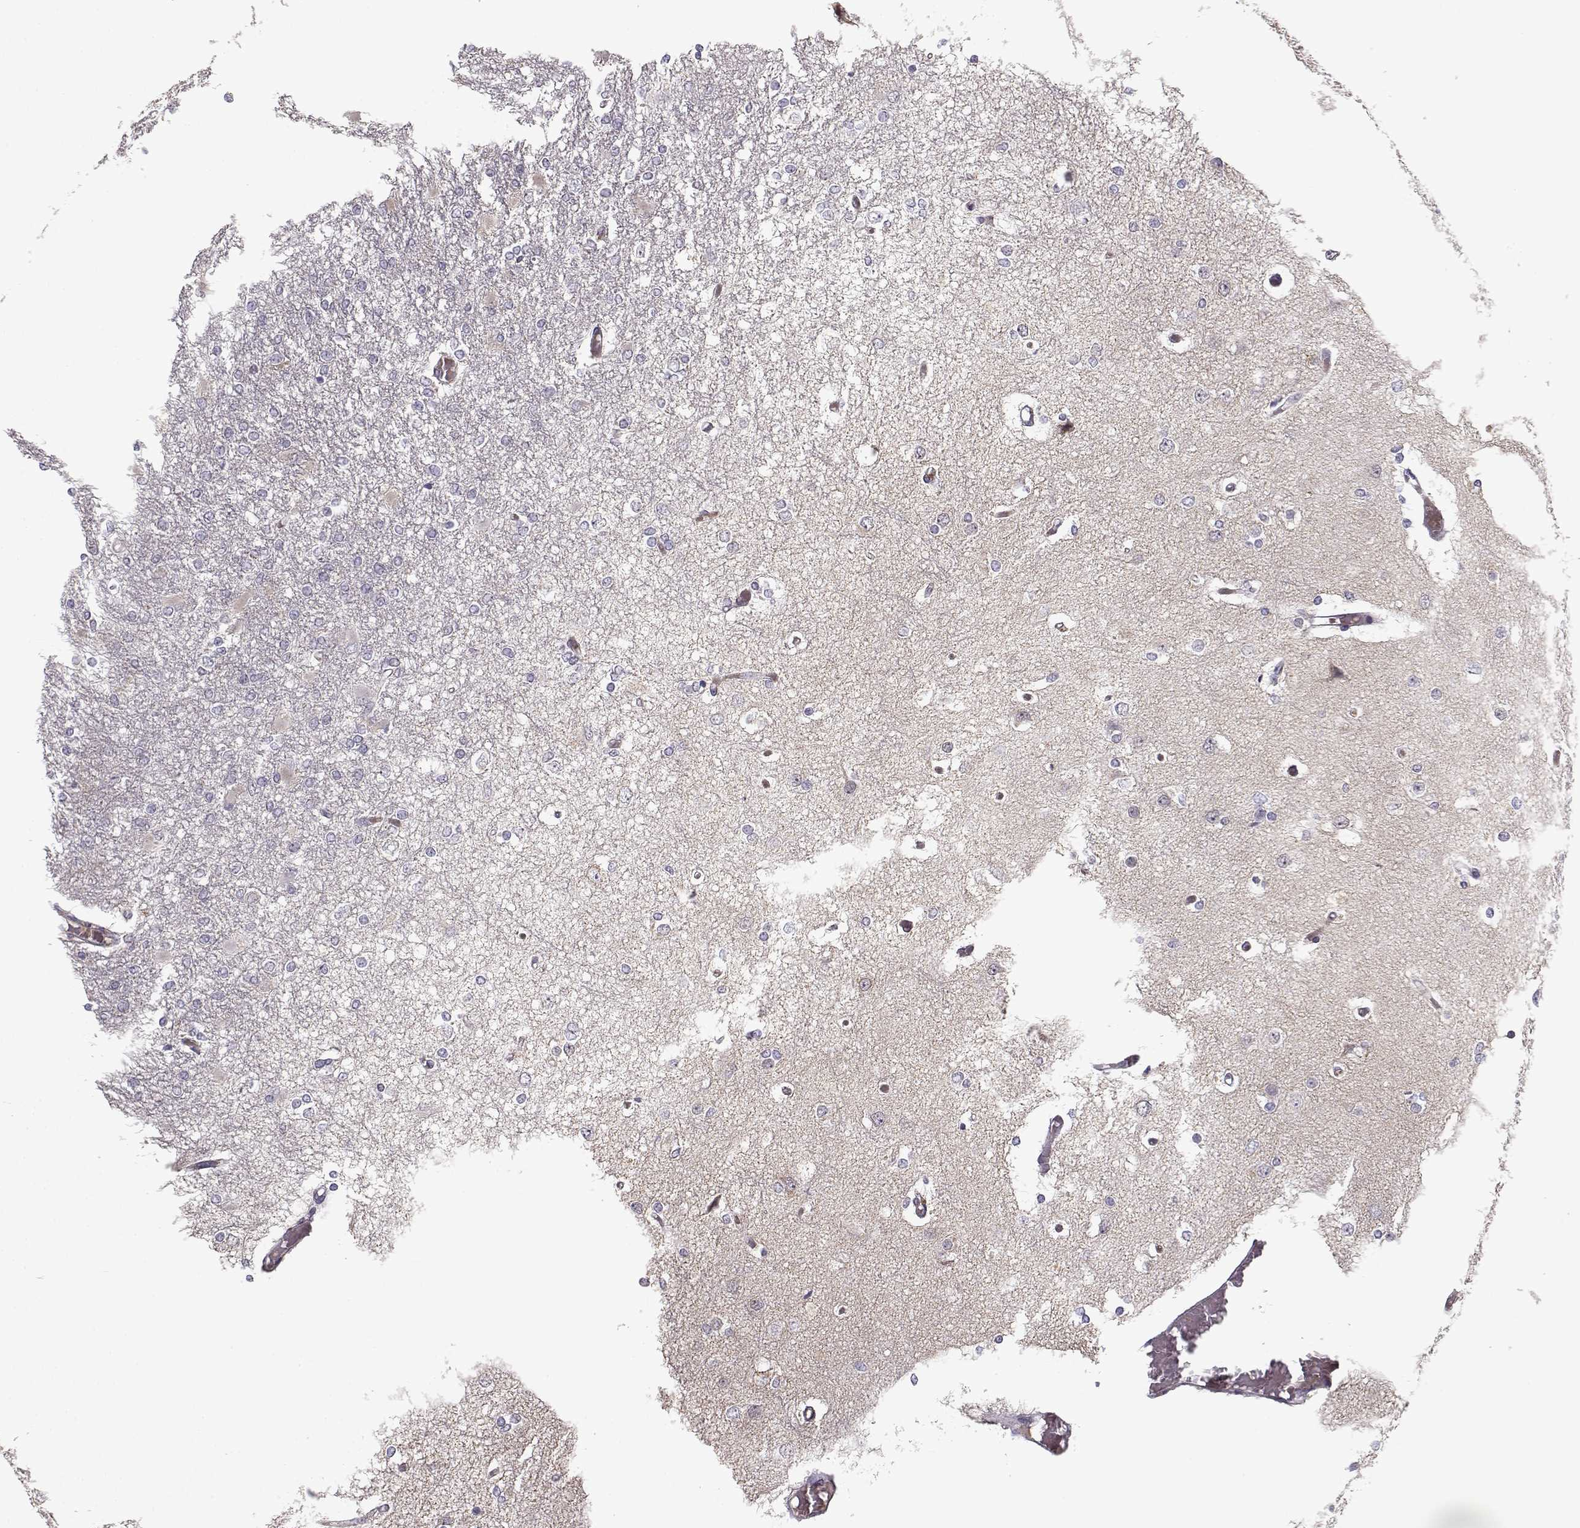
{"staining": {"intensity": "negative", "quantity": "none", "location": "none"}, "tissue": "glioma", "cell_type": "Tumor cells", "image_type": "cancer", "snomed": [{"axis": "morphology", "description": "Glioma, malignant, High grade"}, {"axis": "topography", "description": "Cerebral cortex"}], "caption": "Immunohistochemistry photomicrograph of neoplastic tissue: human glioma stained with DAB shows no significant protein expression in tumor cells. Brightfield microscopy of immunohistochemistry (IHC) stained with DAB (3,3'-diaminobenzidine) (brown) and hematoxylin (blue), captured at high magnification.", "gene": "SLC4A5", "patient": {"sex": "male", "age": 79}}